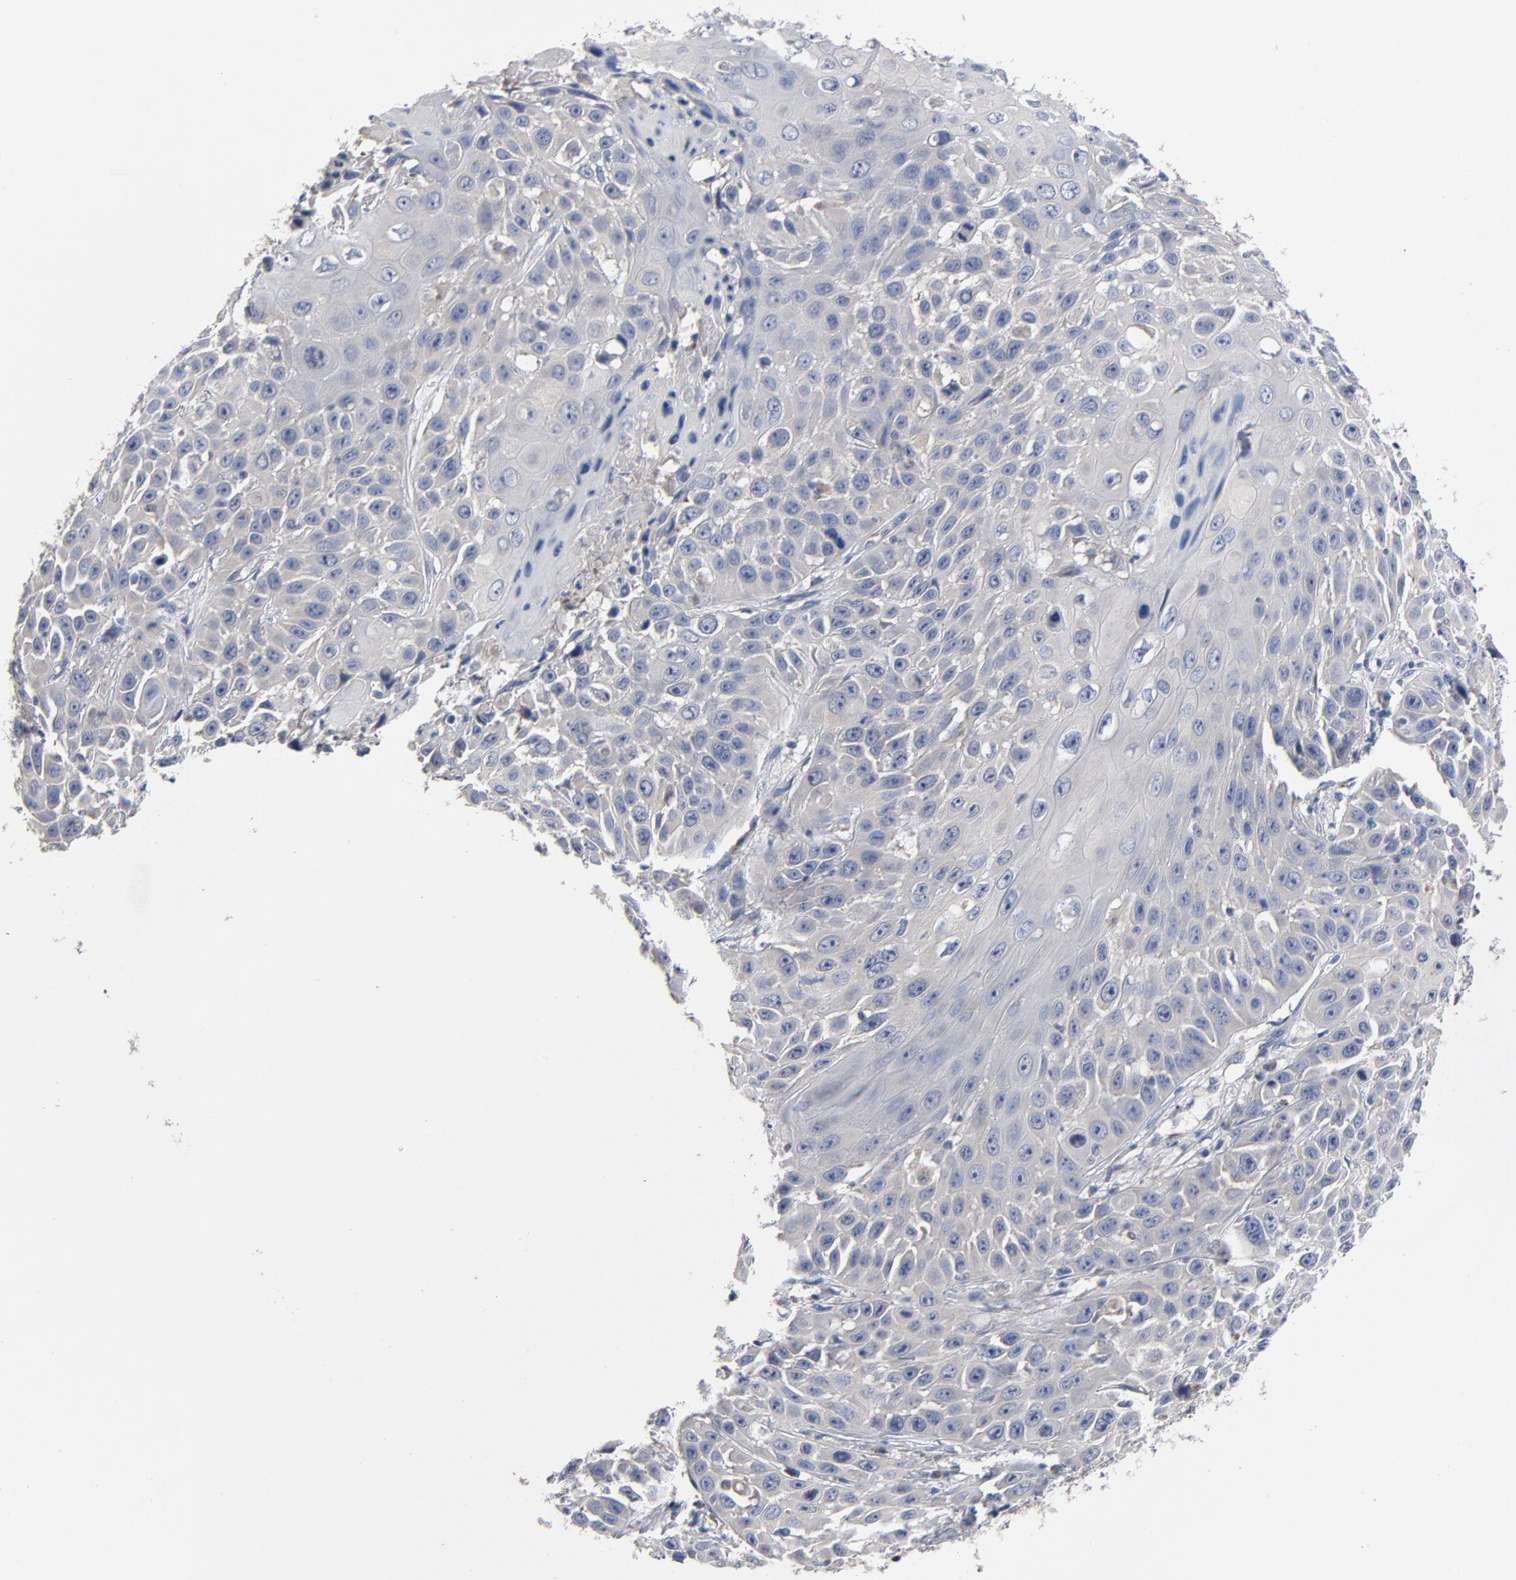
{"staining": {"intensity": "negative", "quantity": "none", "location": "none"}, "tissue": "cervical cancer", "cell_type": "Tumor cells", "image_type": "cancer", "snomed": [{"axis": "morphology", "description": "Squamous cell carcinoma, NOS"}, {"axis": "topography", "description": "Cervix"}], "caption": "This is a photomicrograph of IHC staining of cervical cancer (squamous cell carcinoma), which shows no positivity in tumor cells.", "gene": "CCDC134", "patient": {"sex": "female", "age": 39}}